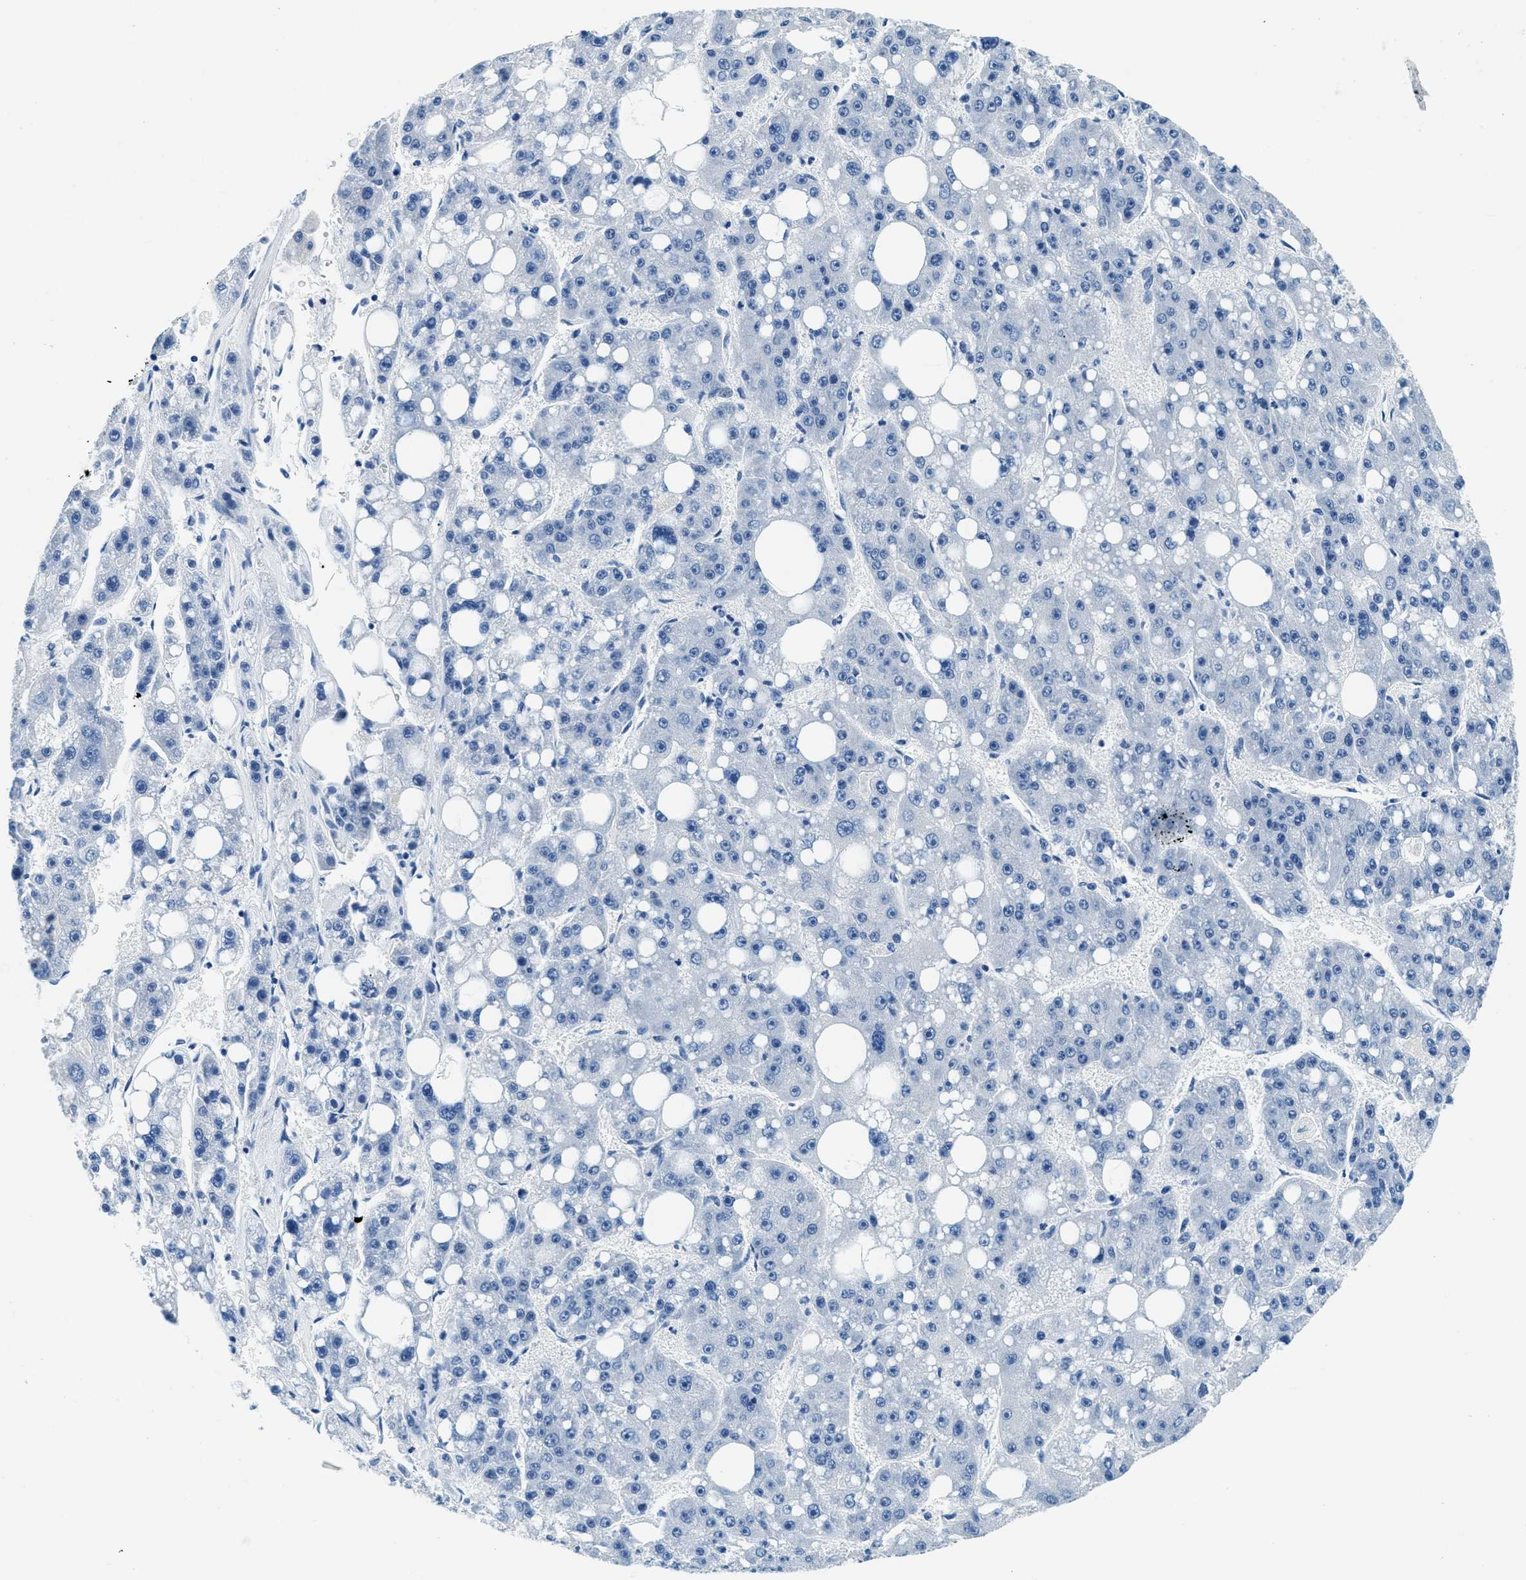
{"staining": {"intensity": "negative", "quantity": "none", "location": "none"}, "tissue": "liver cancer", "cell_type": "Tumor cells", "image_type": "cancer", "snomed": [{"axis": "morphology", "description": "Carcinoma, Hepatocellular, NOS"}, {"axis": "topography", "description": "Liver"}], "caption": "A photomicrograph of human liver cancer is negative for staining in tumor cells. The staining is performed using DAB brown chromogen with nuclei counter-stained in using hematoxylin.", "gene": "UBAC2", "patient": {"sex": "female", "age": 61}}